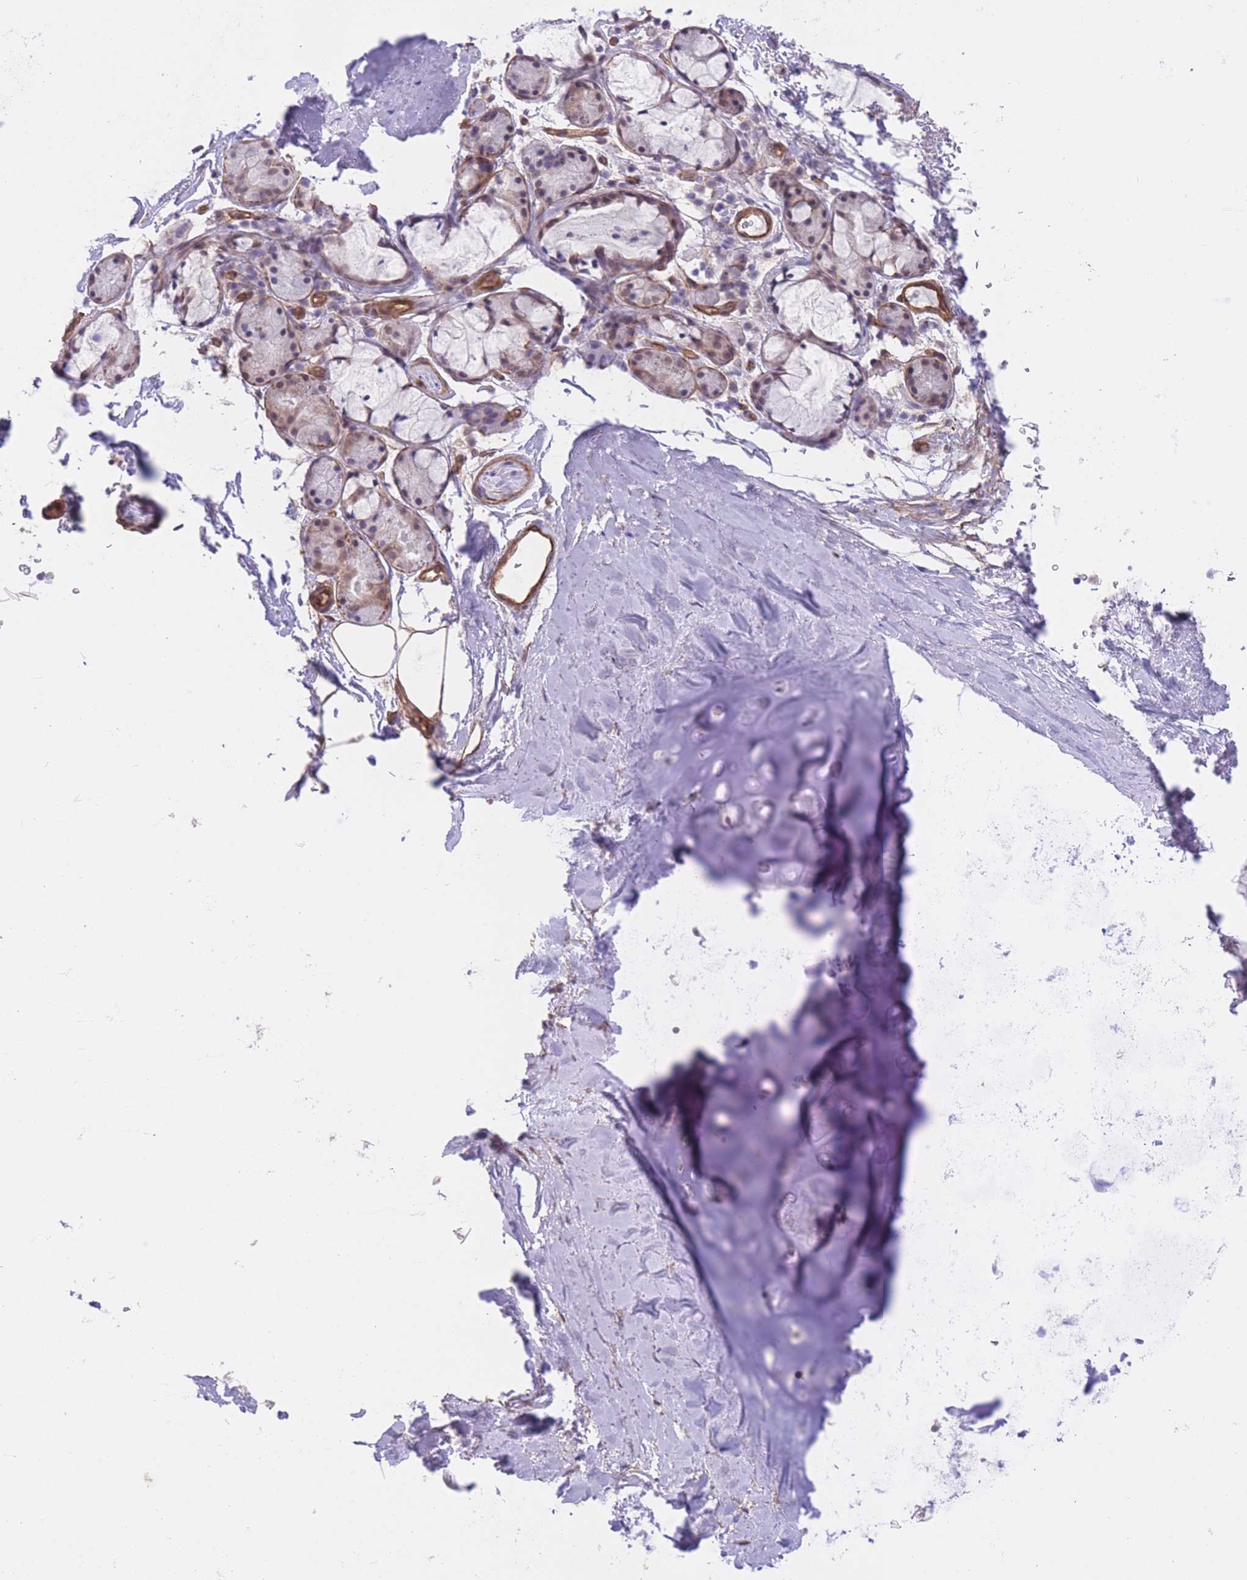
{"staining": {"intensity": "weak", "quantity": ">75%", "location": "cytoplasmic/membranous"}, "tissue": "adipose tissue", "cell_type": "Adipocytes", "image_type": "normal", "snomed": [{"axis": "morphology", "description": "Normal tissue, NOS"}, {"axis": "topography", "description": "Cartilage tissue"}, {"axis": "topography", "description": "Bronchus"}], "caption": "Immunohistochemical staining of normal human adipose tissue displays >75% levels of weak cytoplasmic/membranous protein expression in approximately >75% of adipocytes.", "gene": "QTRT1", "patient": {"sex": "female", "age": 72}}